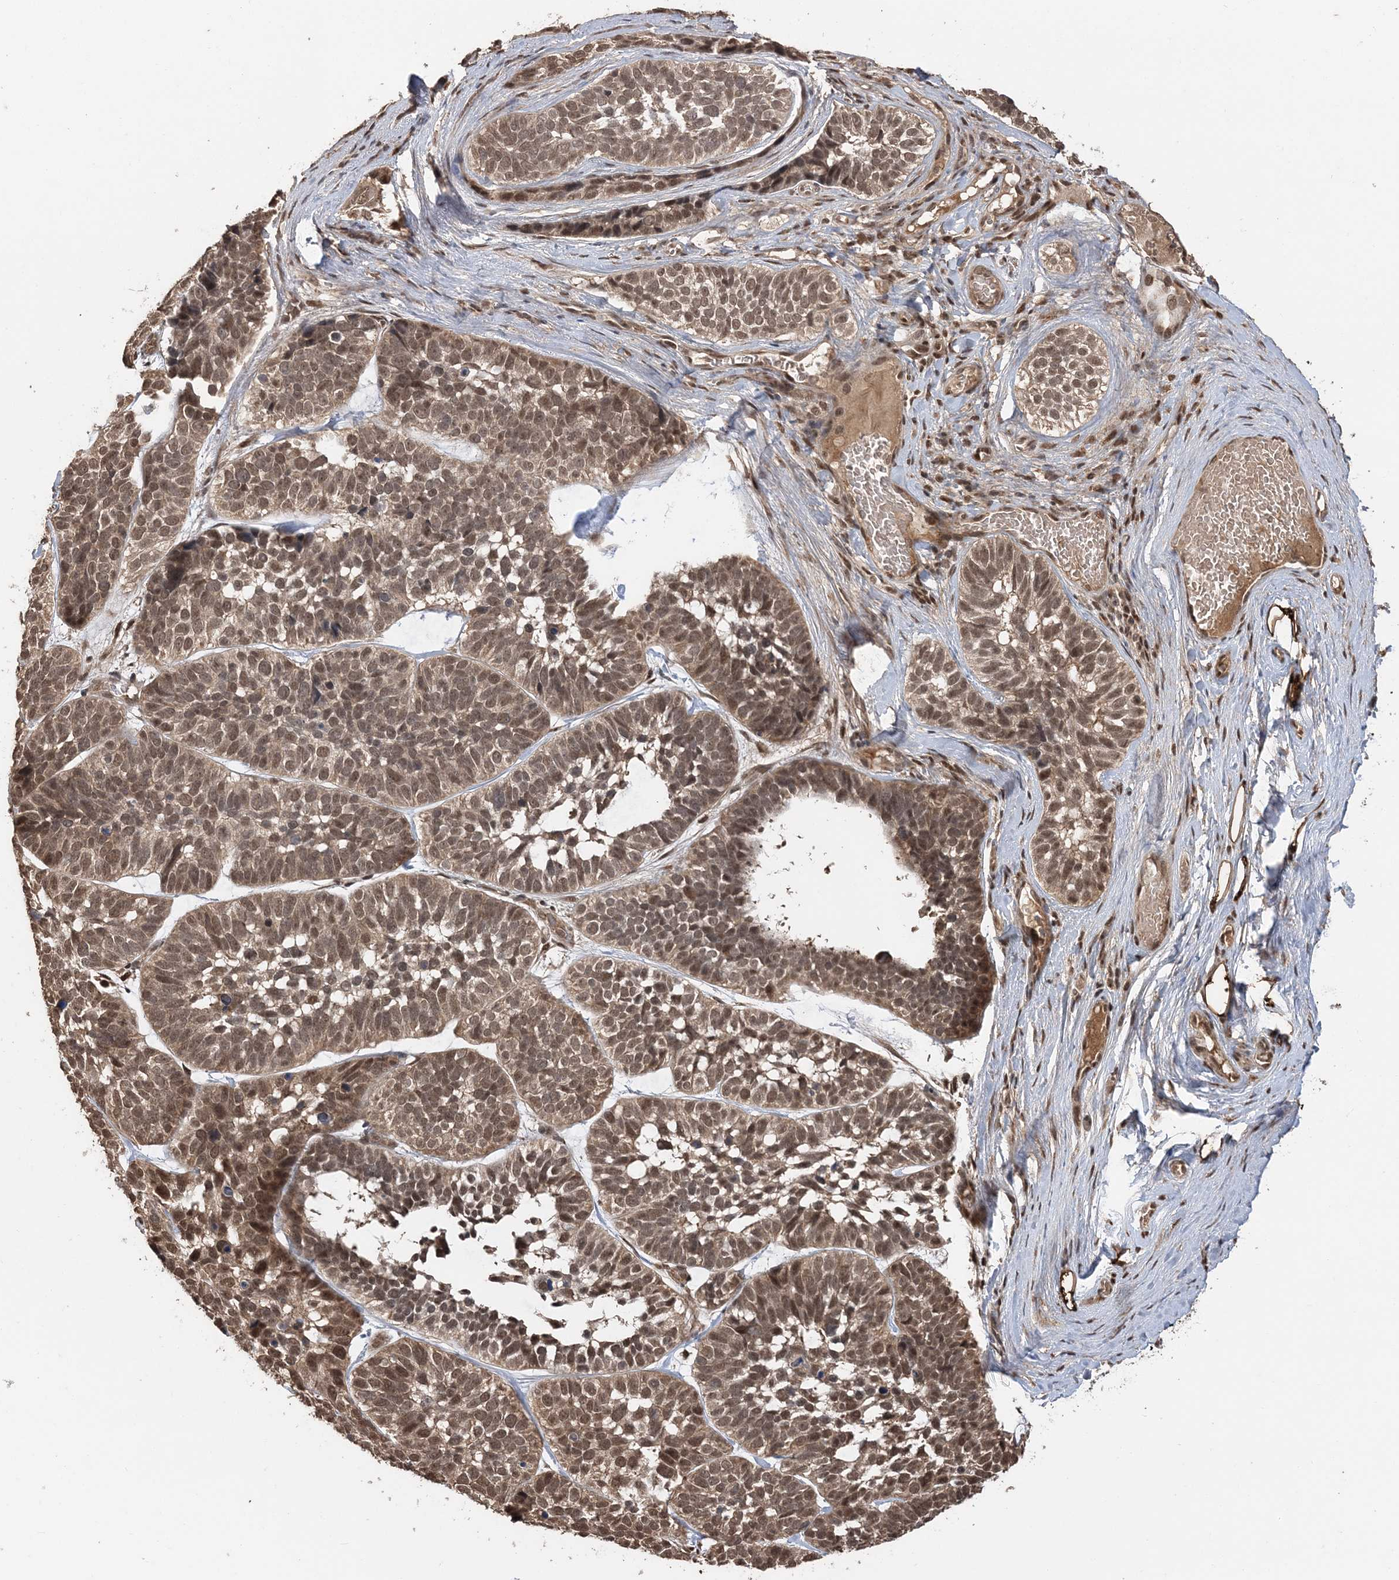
{"staining": {"intensity": "moderate", "quantity": ">75%", "location": "cytoplasmic/membranous,nuclear"}, "tissue": "skin cancer", "cell_type": "Tumor cells", "image_type": "cancer", "snomed": [{"axis": "morphology", "description": "Basal cell carcinoma"}, {"axis": "topography", "description": "Skin"}], "caption": "About >75% of tumor cells in human skin basal cell carcinoma display moderate cytoplasmic/membranous and nuclear protein expression as visualized by brown immunohistochemical staining.", "gene": "TSHZ2", "patient": {"sex": "male", "age": 62}}